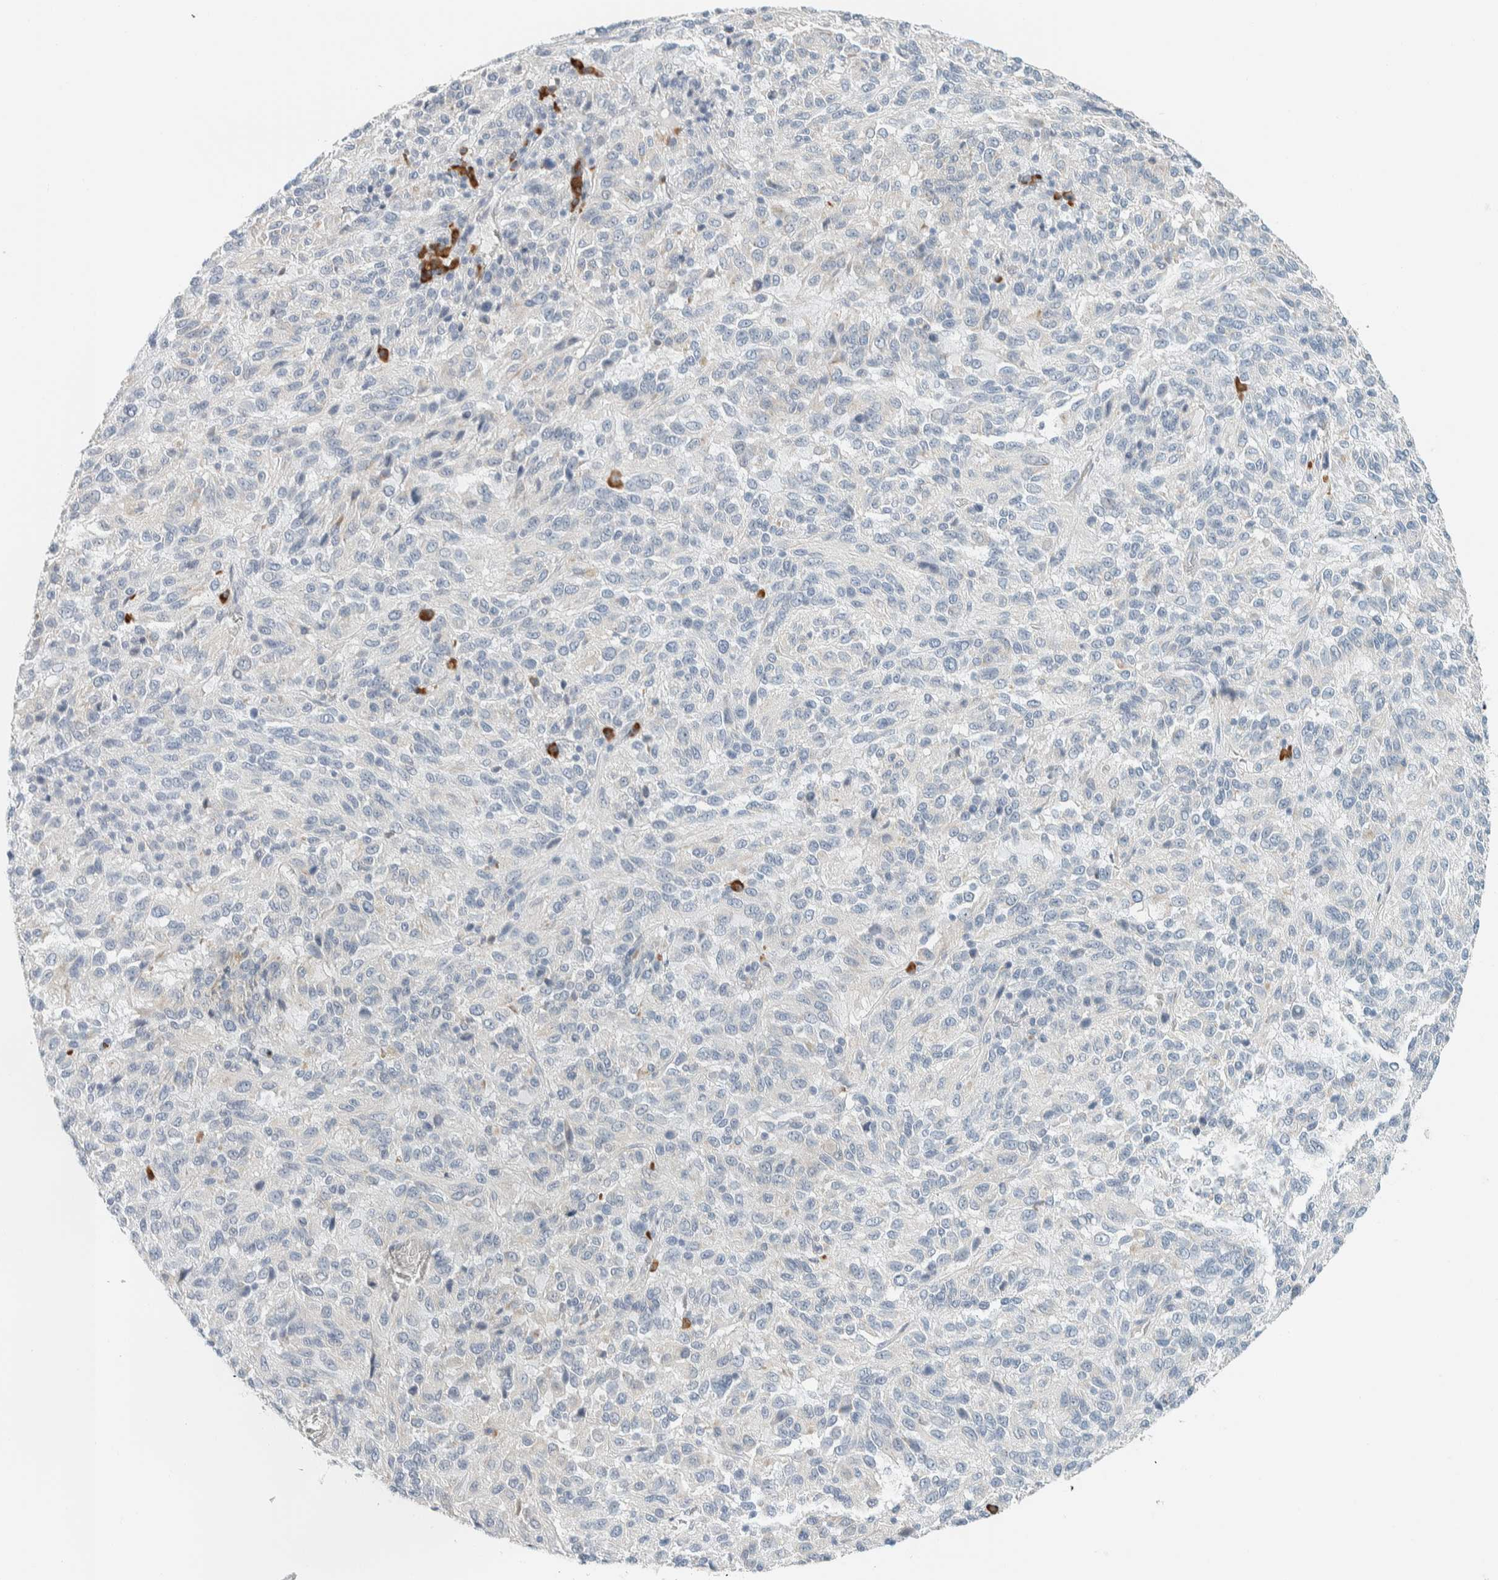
{"staining": {"intensity": "negative", "quantity": "none", "location": "none"}, "tissue": "melanoma", "cell_type": "Tumor cells", "image_type": "cancer", "snomed": [{"axis": "morphology", "description": "Malignant melanoma, Metastatic site"}, {"axis": "topography", "description": "Lung"}], "caption": "Melanoma stained for a protein using IHC reveals no positivity tumor cells.", "gene": "ARHGAP27", "patient": {"sex": "male", "age": 64}}